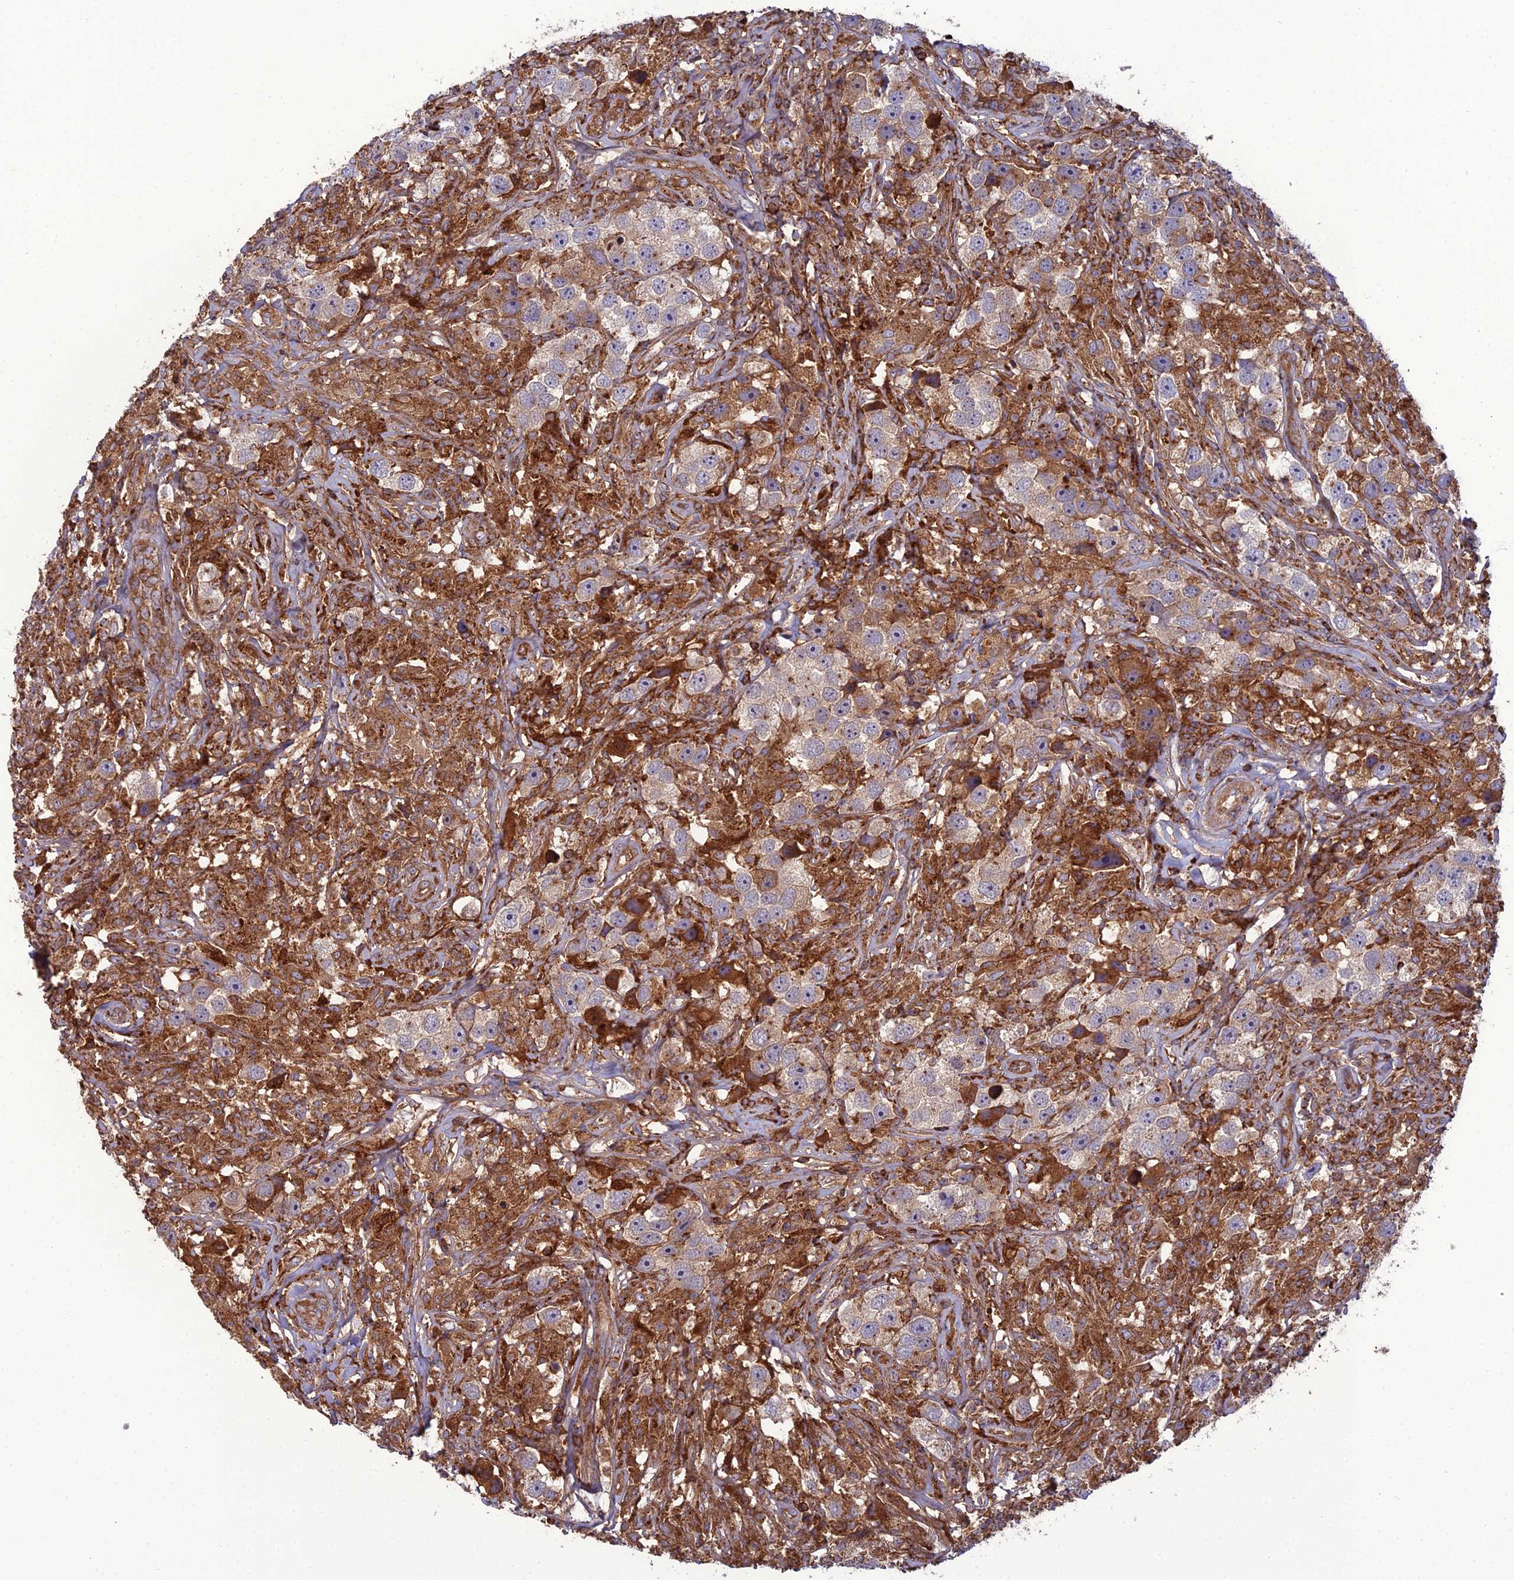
{"staining": {"intensity": "moderate", "quantity": ">75%", "location": "cytoplasmic/membranous"}, "tissue": "testis cancer", "cell_type": "Tumor cells", "image_type": "cancer", "snomed": [{"axis": "morphology", "description": "Seminoma, NOS"}, {"axis": "topography", "description": "Testis"}], "caption": "Tumor cells show medium levels of moderate cytoplasmic/membranous staining in about >75% of cells in human testis cancer.", "gene": "LNPEP", "patient": {"sex": "male", "age": 49}}